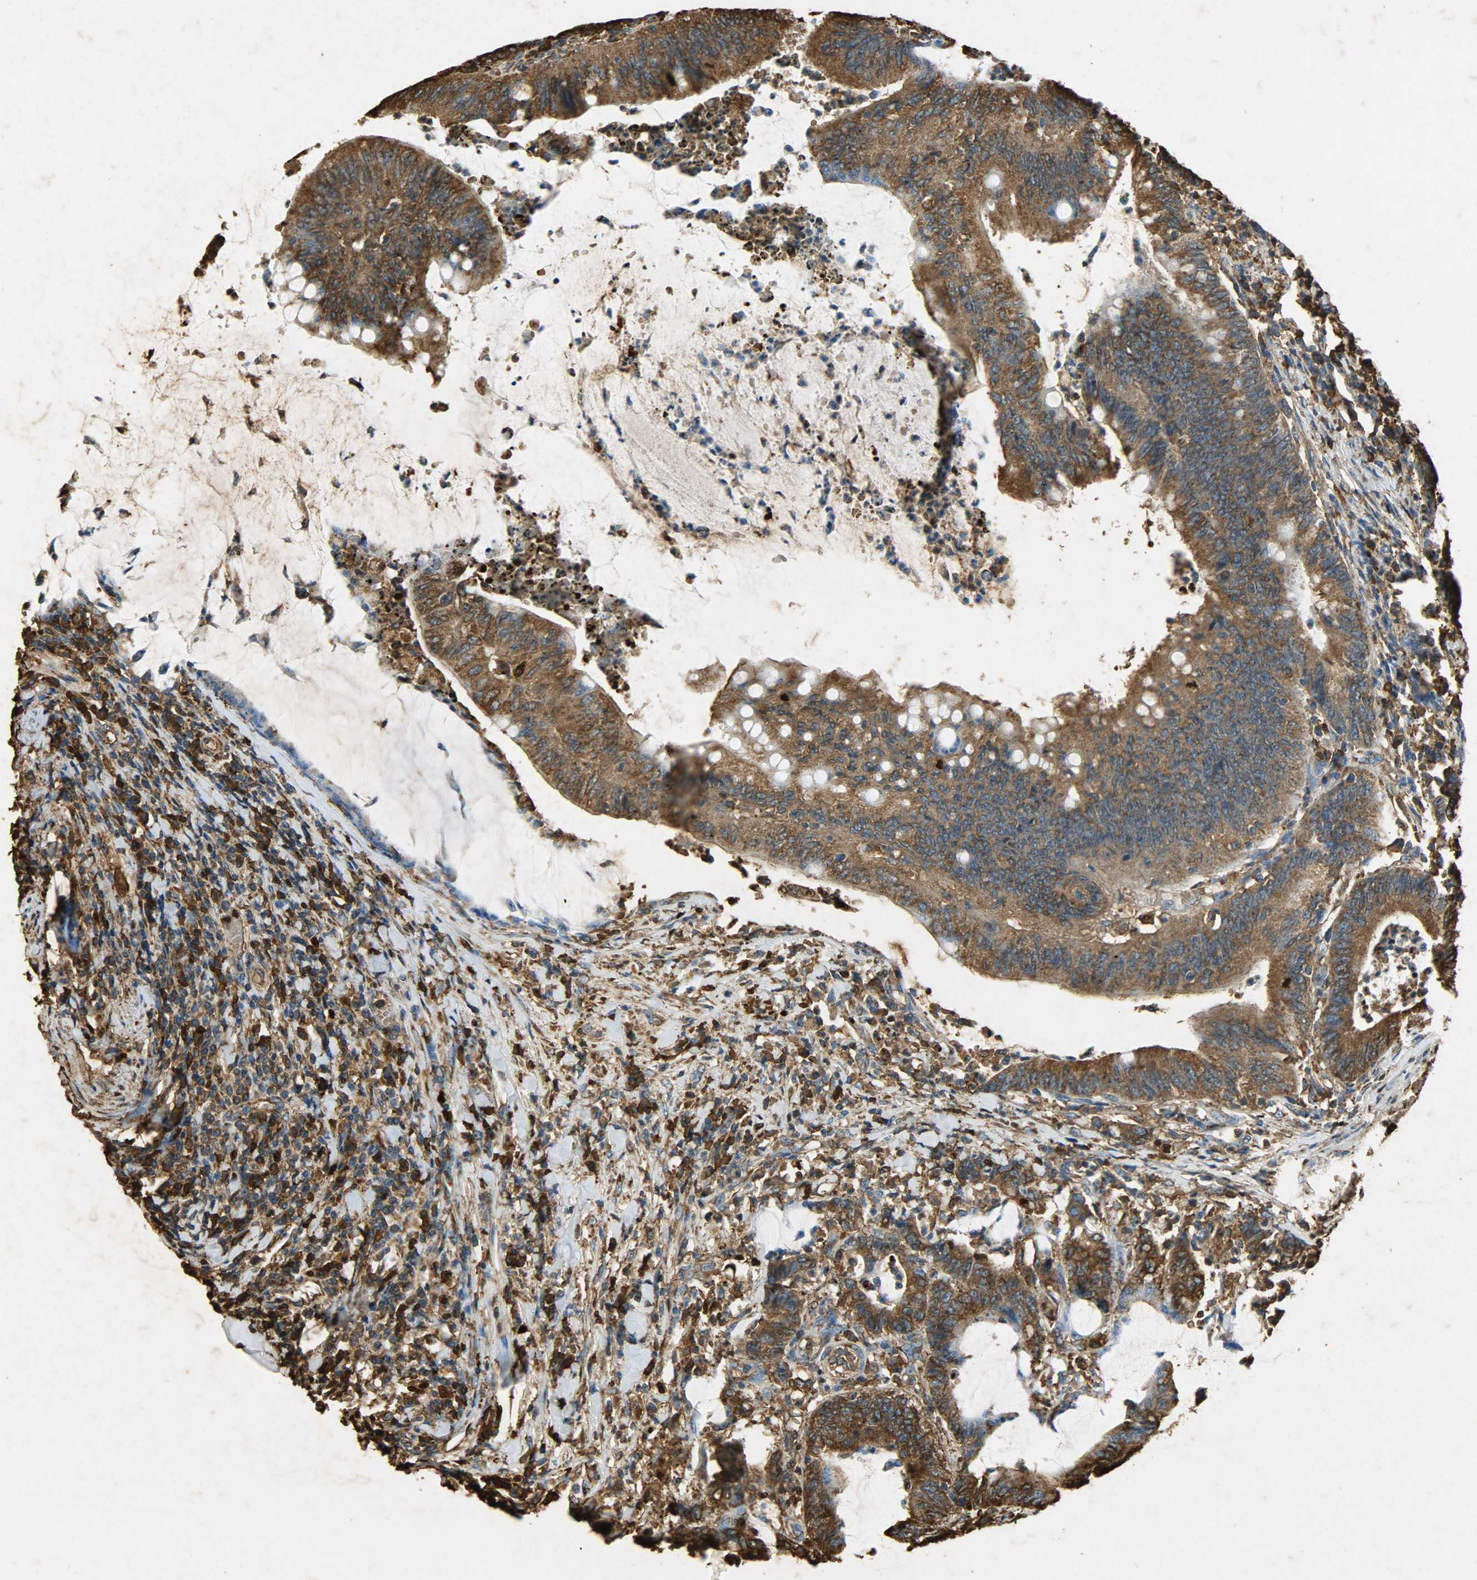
{"staining": {"intensity": "moderate", "quantity": ">75%", "location": "cytoplasmic/membranous"}, "tissue": "colorectal cancer", "cell_type": "Tumor cells", "image_type": "cancer", "snomed": [{"axis": "morphology", "description": "Adenocarcinoma, NOS"}, {"axis": "topography", "description": "Rectum"}], "caption": "Approximately >75% of tumor cells in human colorectal cancer (adenocarcinoma) exhibit moderate cytoplasmic/membranous protein expression as visualized by brown immunohistochemical staining.", "gene": "HSP90B1", "patient": {"sex": "female", "age": 66}}